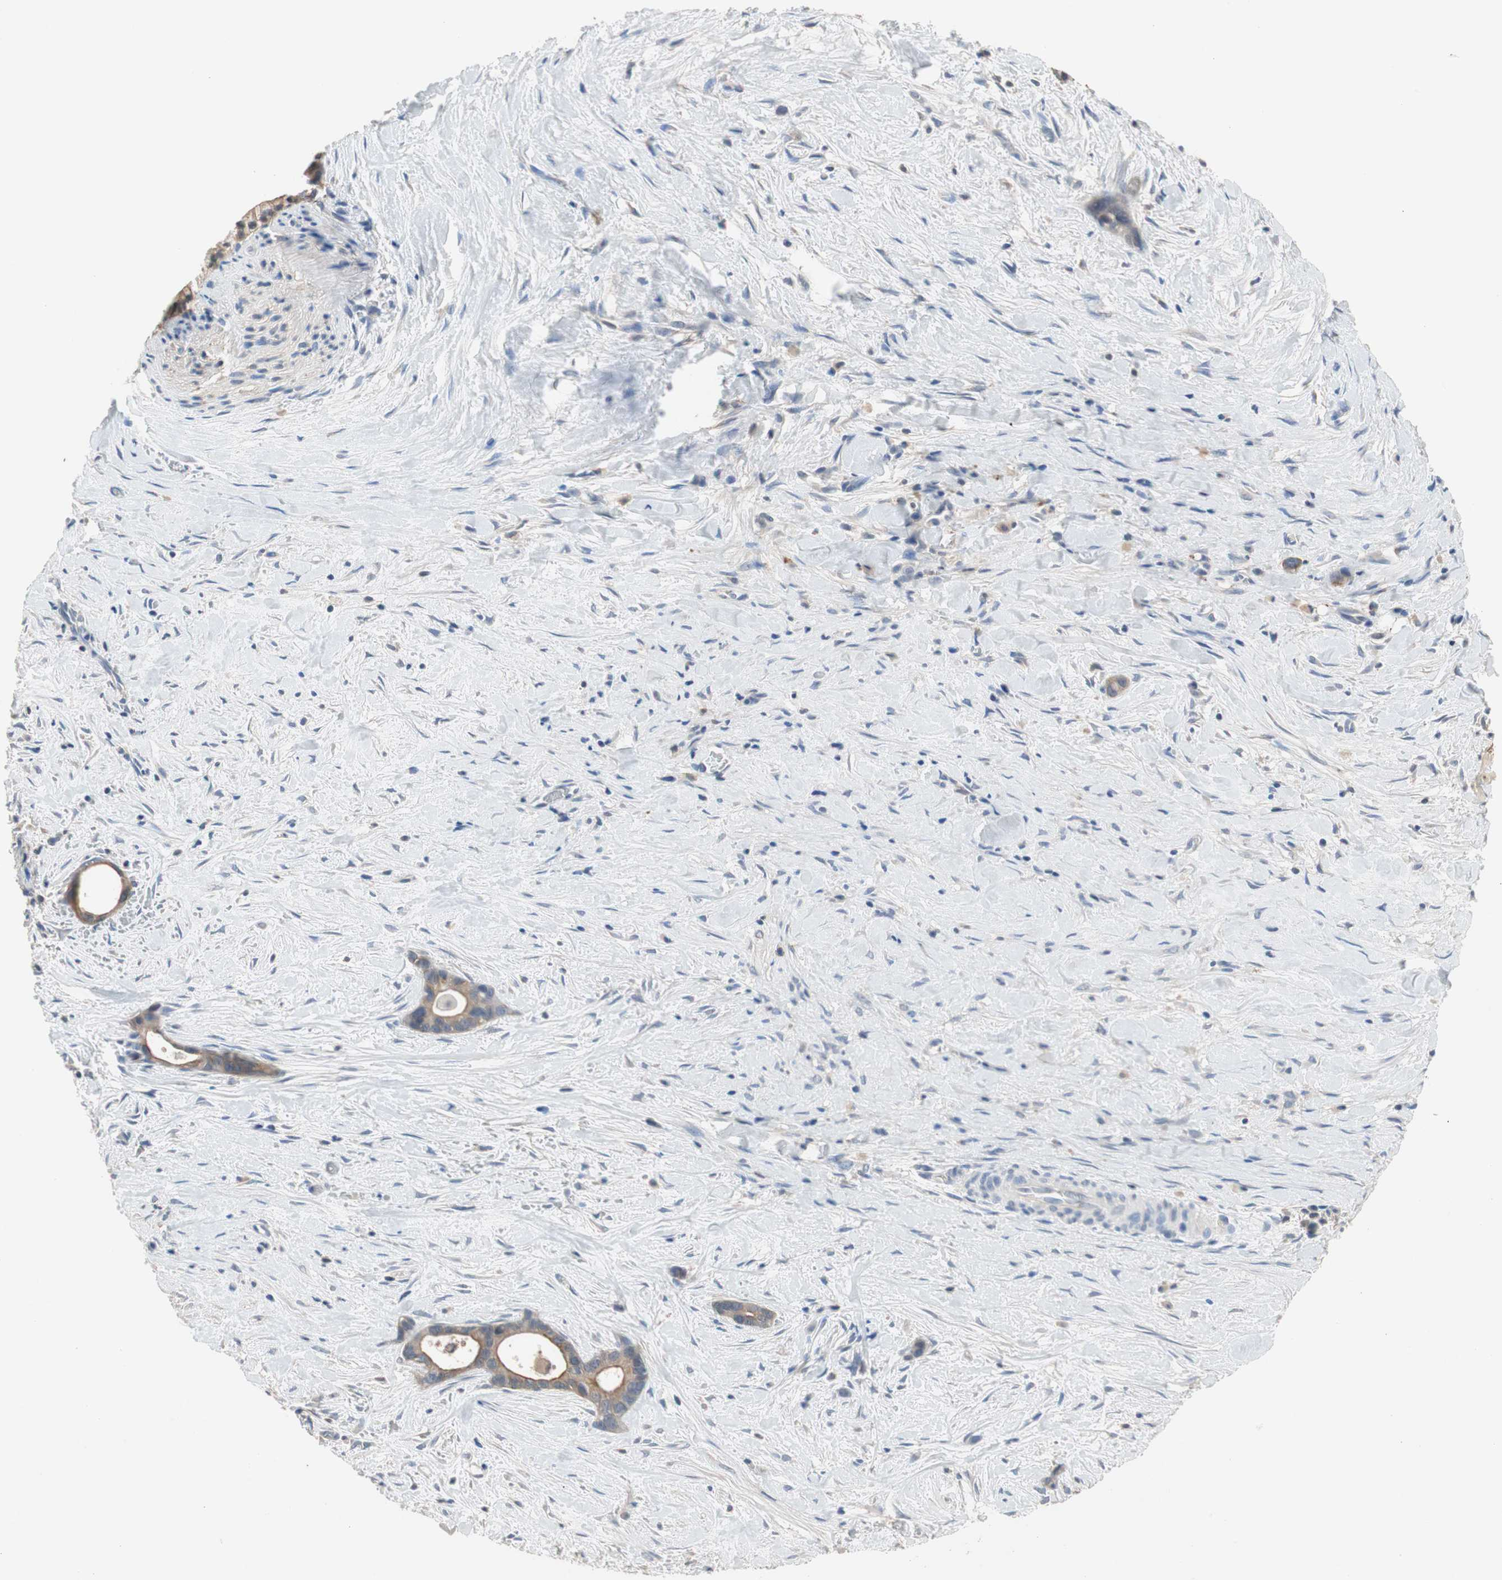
{"staining": {"intensity": "moderate", "quantity": ">75%", "location": "cytoplasmic/membranous"}, "tissue": "liver cancer", "cell_type": "Tumor cells", "image_type": "cancer", "snomed": [{"axis": "morphology", "description": "Cholangiocarcinoma"}, {"axis": "topography", "description": "Liver"}], "caption": "Liver cancer tissue reveals moderate cytoplasmic/membranous staining in about >75% of tumor cells, visualized by immunohistochemistry.", "gene": "ADAP1", "patient": {"sex": "female", "age": 55}}